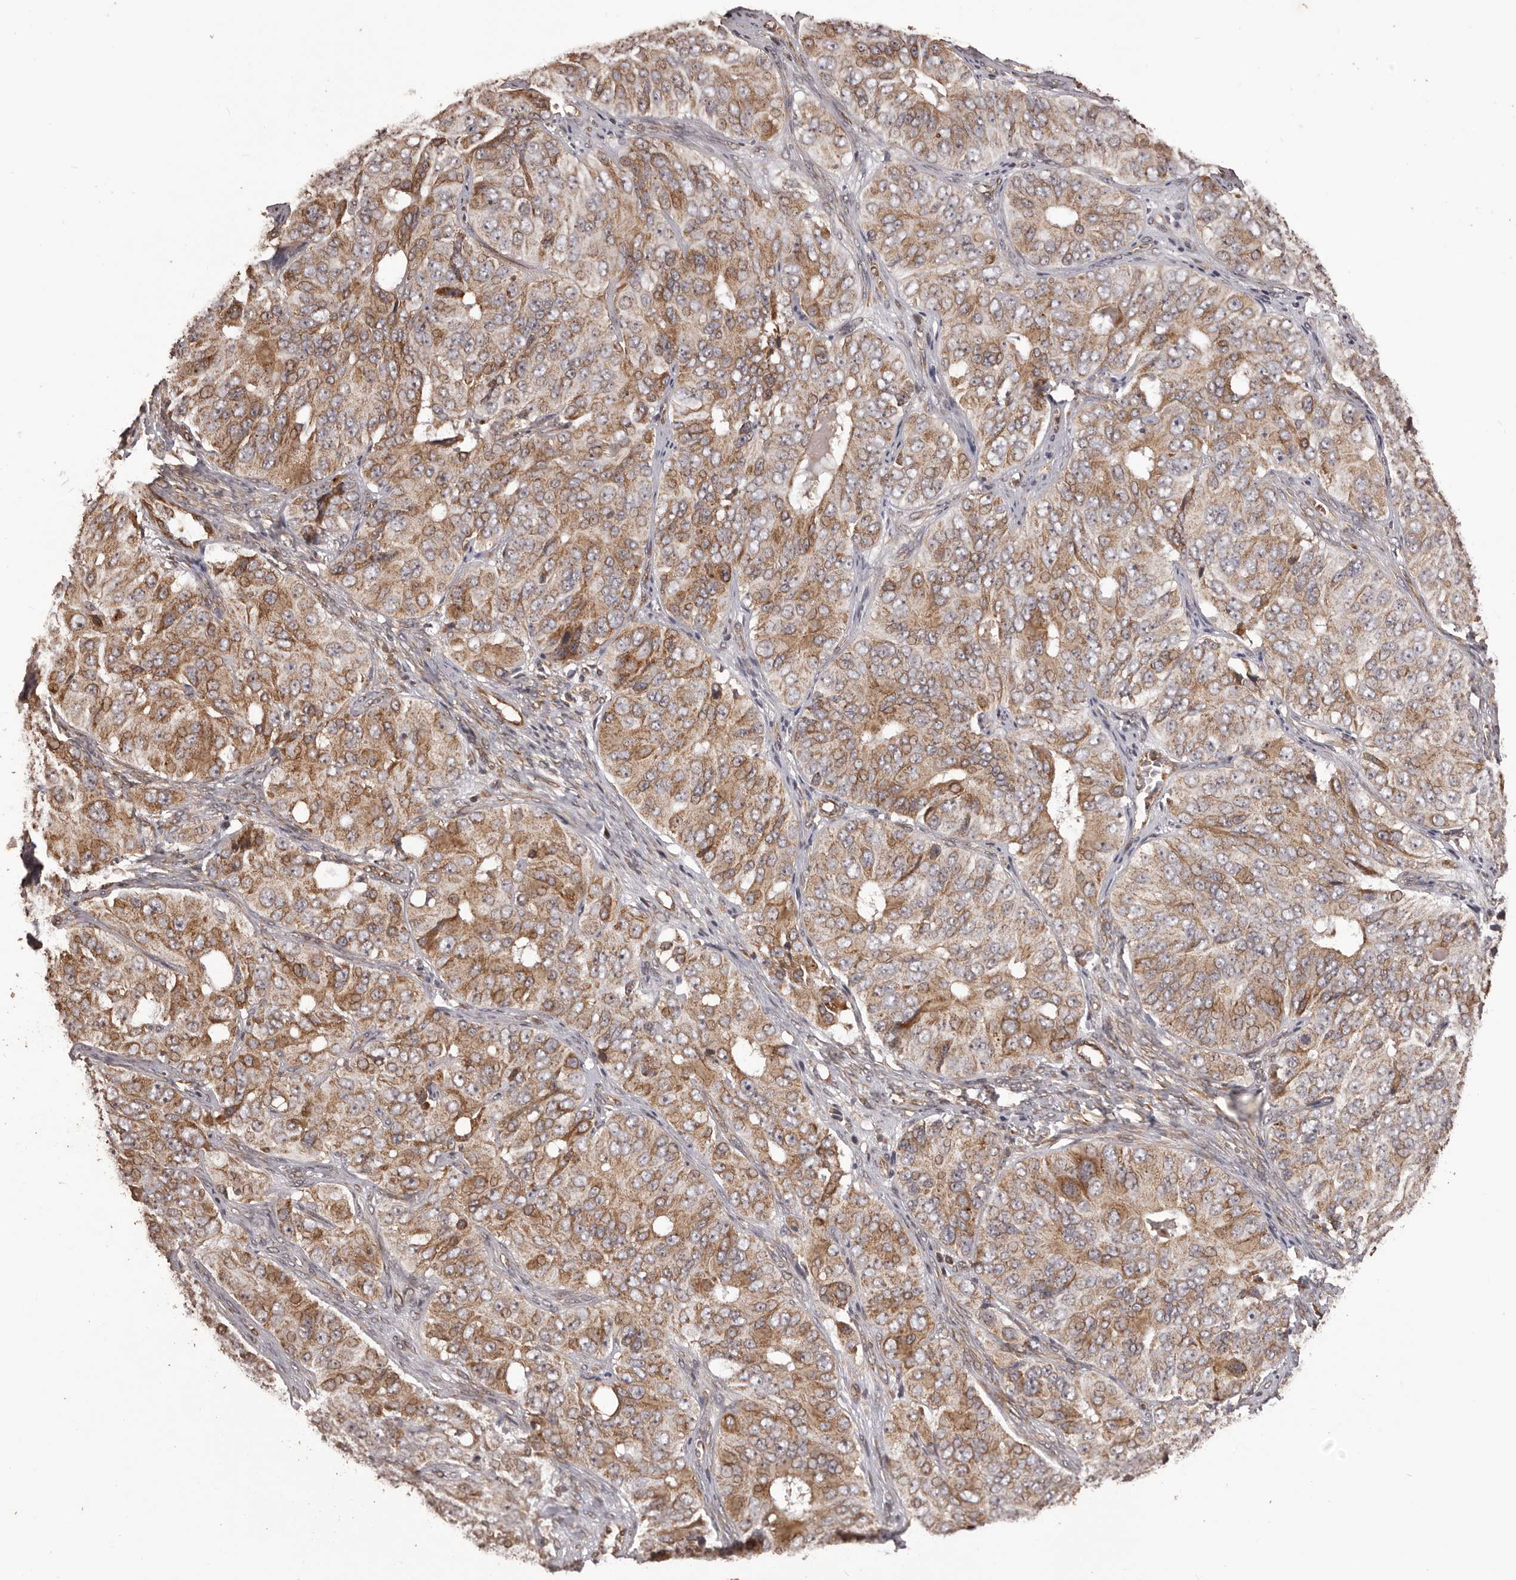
{"staining": {"intensity": "moderate", "quantity": ">75%", "location": "cytoplasmic/membranous"}, "tissue": "ovarian cancer", "cell_type": "Tumor cells", "image_type": "cancer", "snomed": [{"axis": "morphology", "description": "Carcinoma, endometroid"}, {"axis": "topography", "description": "Ovary"}], "caption": "A brown stain shows moderate cytoplasmic/membranous expression of a protein in ovarian endometroid carcinoma tumor cells.", "gene": "QRSL1", "patient": {"sex": "female", "age": 51}}